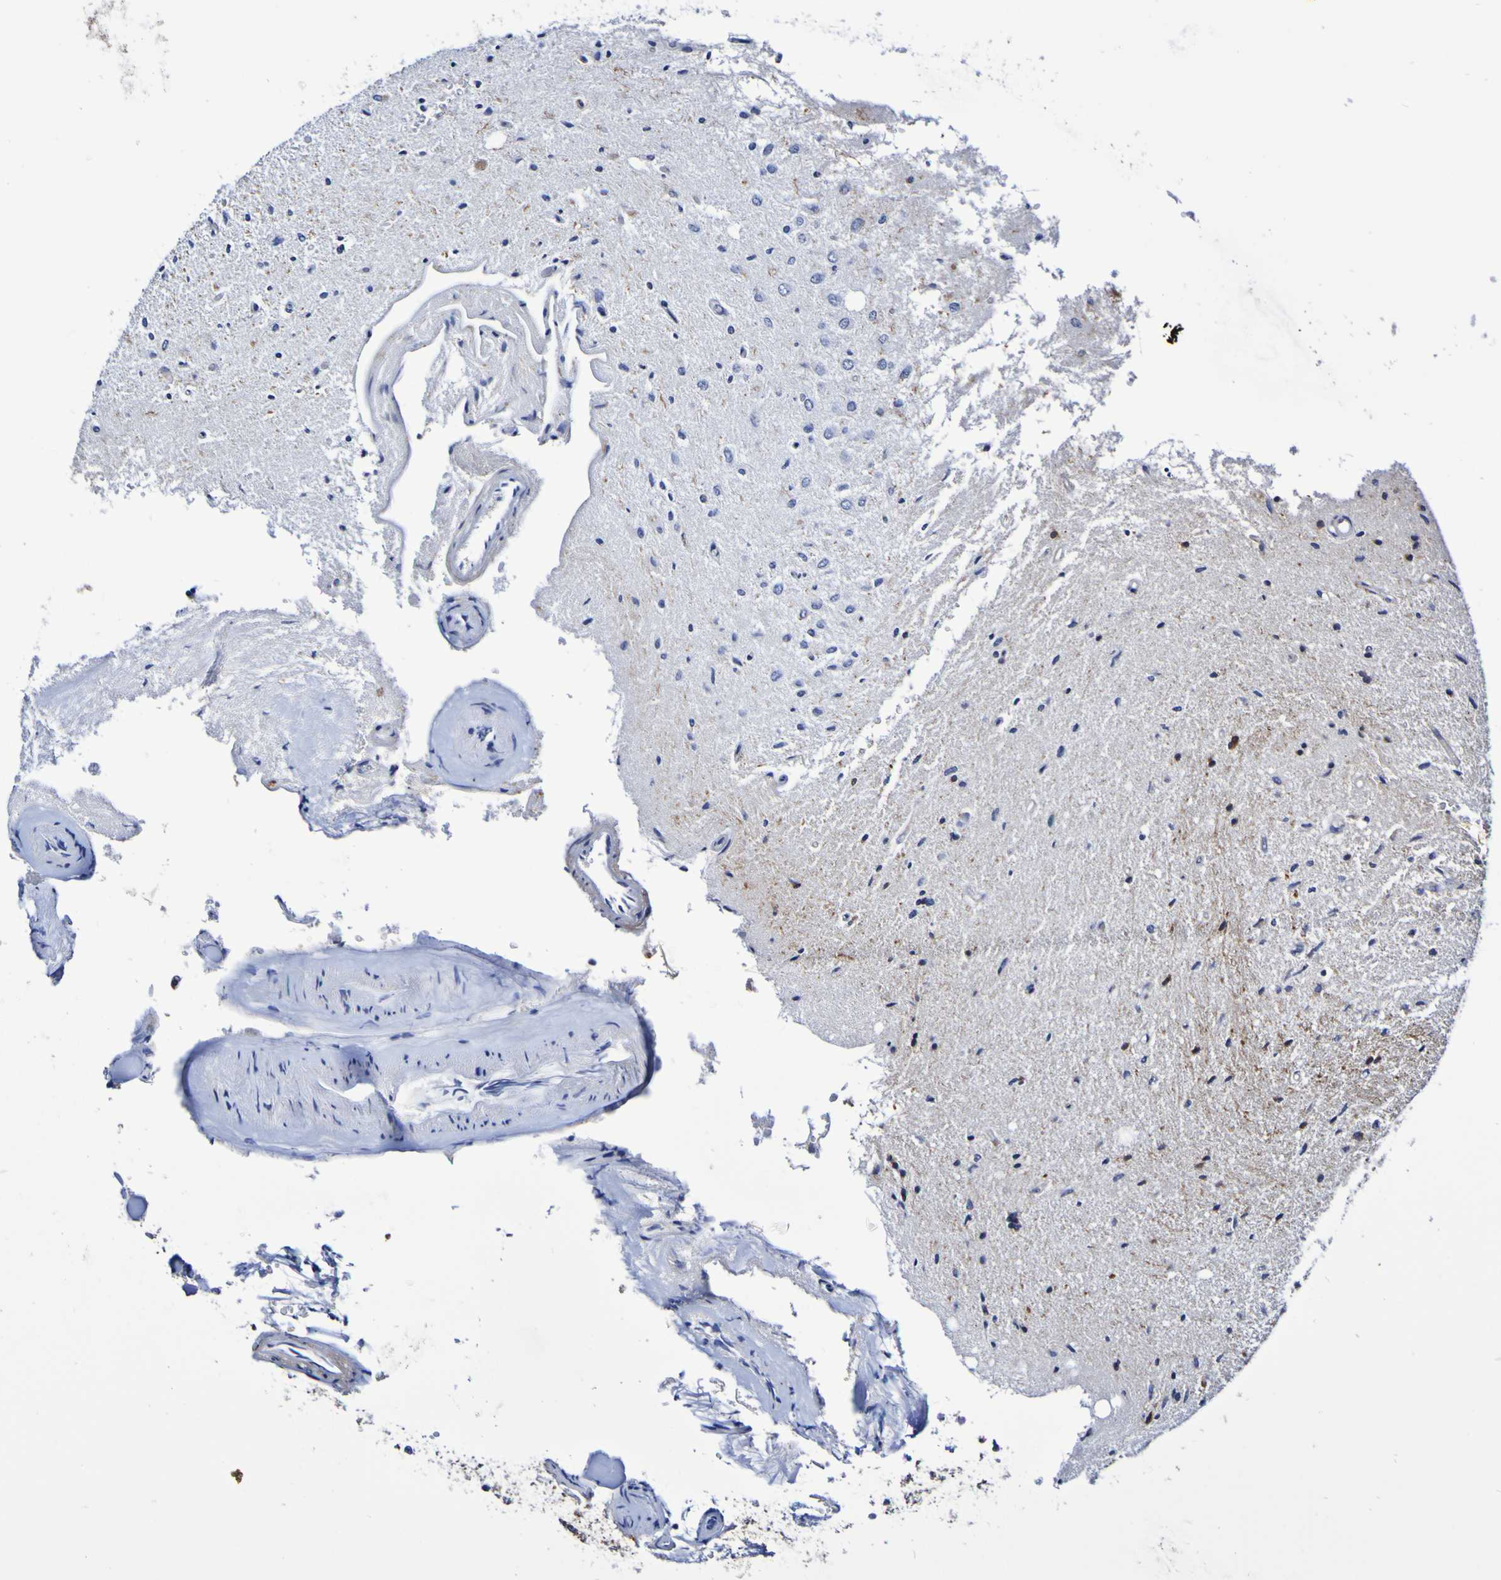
{"staining": {"intensity": "weak", "quantity": ">75%", "location": "cytoplasmic/membranous"}, "tissue": "glioma", "cell_type": "Tumor cells", "image_type": "cancer", "snomed": [{"axis": "morphology", "description": "Glioma, malignant, Low grade"}, {"axis": "topography", "description": "Brain"}], "caption": "The immunohistochemical stain highlights weak cytoplasmic/membranous staining in tumor cells of low-grade glioma (malignant) tissue. Using DAB (3,3'-diaminobenzidine) (brown) and hematoxylin (blue) stains, captured at high magnification using brightfield microscopy.", "gene": "GJB1", "patient": {"sex": "male", "age": 77}}